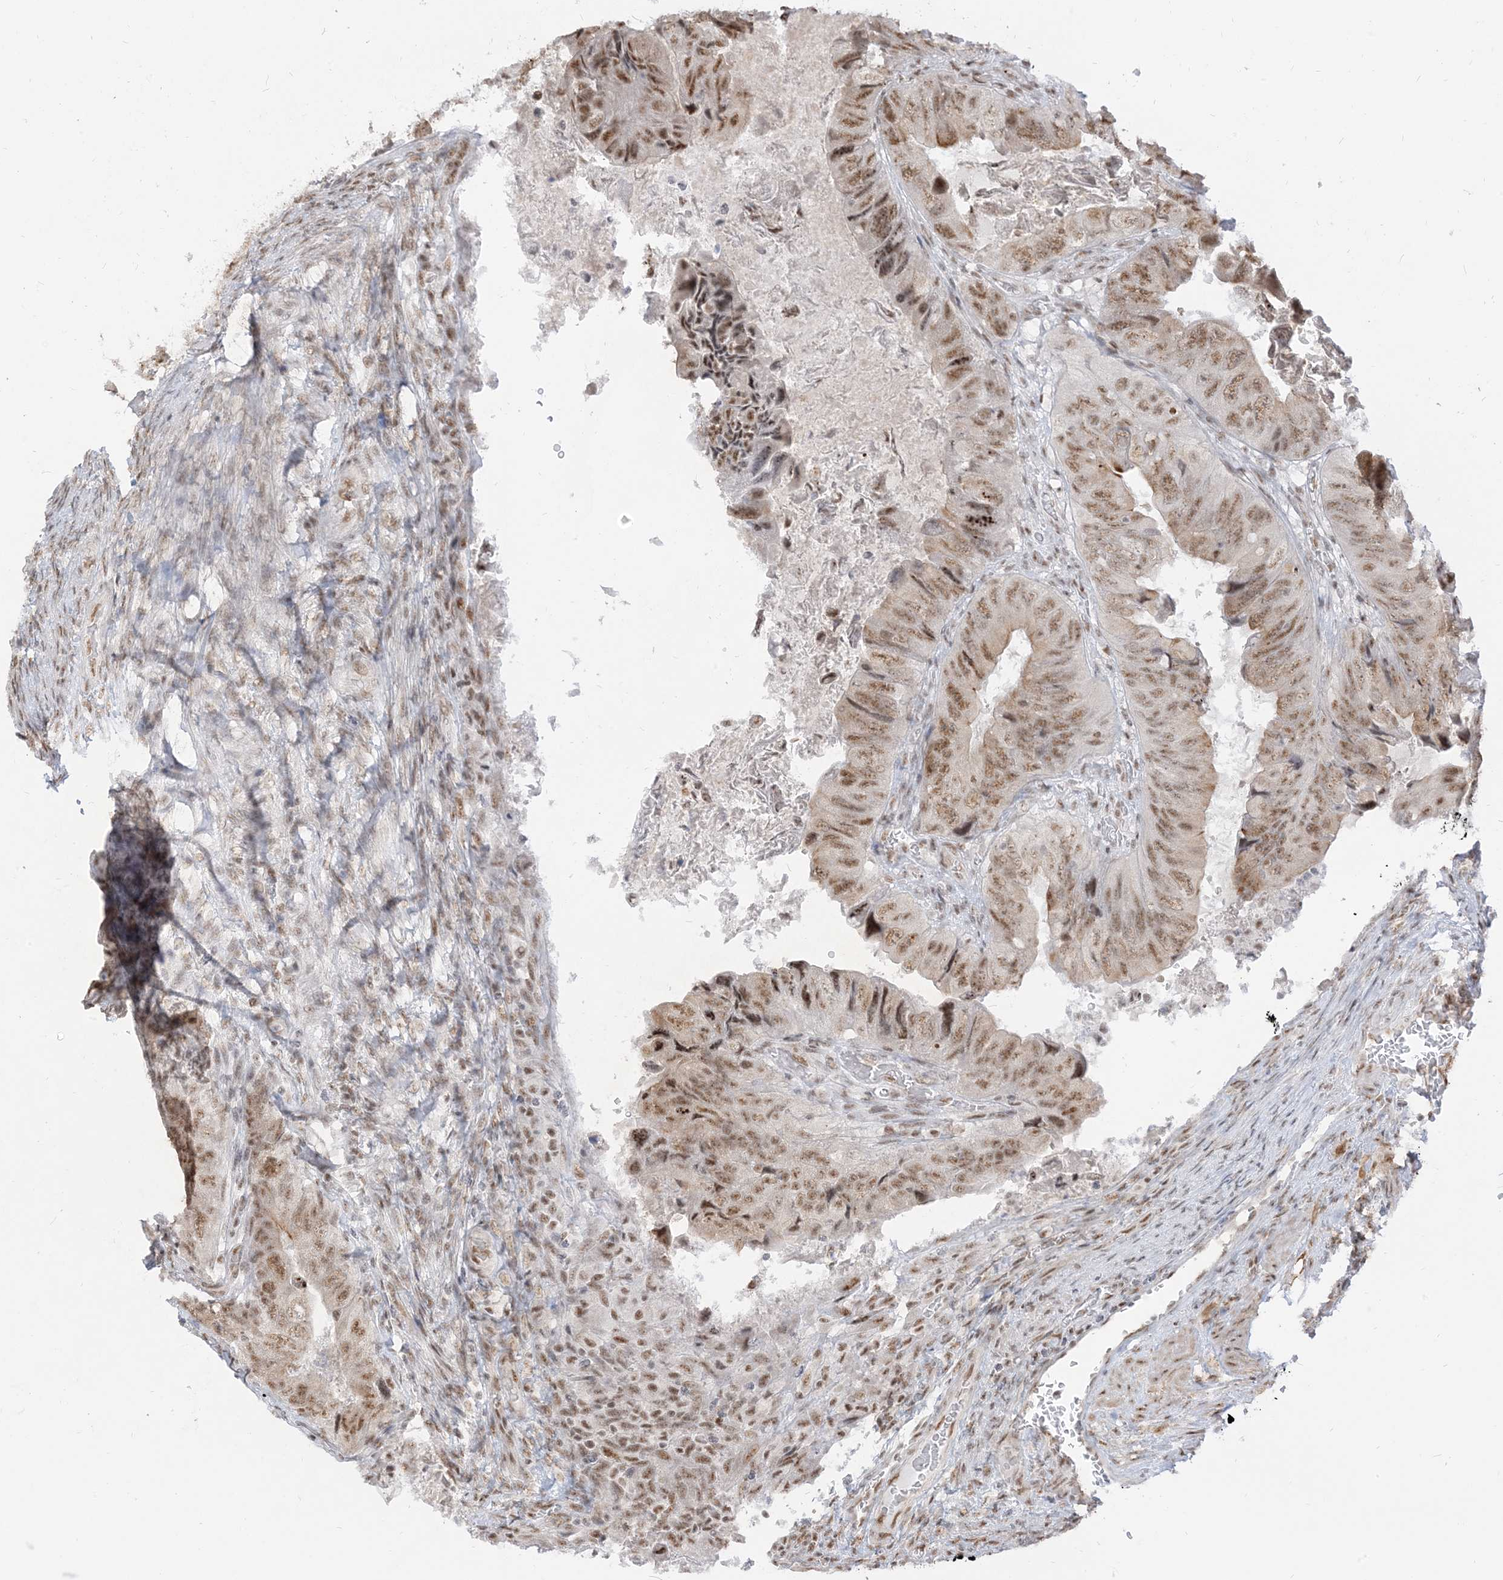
{"staining": {"intensity": "moderate", "quantity": ">75%", "location": "nuclear"}, "tissue": "colorectal cancer", "cell_type": "Tumor cells", "image_type": "cancer", "snomed": [{"axis": "morphology", "description": "Adenocarcinoma, NOS"}, {"axis": "topography", "description": "Rectum"}], "caption": "Immunohistochemistry (IHC) micrograph of human colorectal cancer (adenocarcinoma) stained for a protein (brown), which demonstrates medium levels of moderate nuclear positivity in approximately >75% of tumor cells.", "gene": "ARGLU1", "patient": {"sex": "male", "age": 63}}